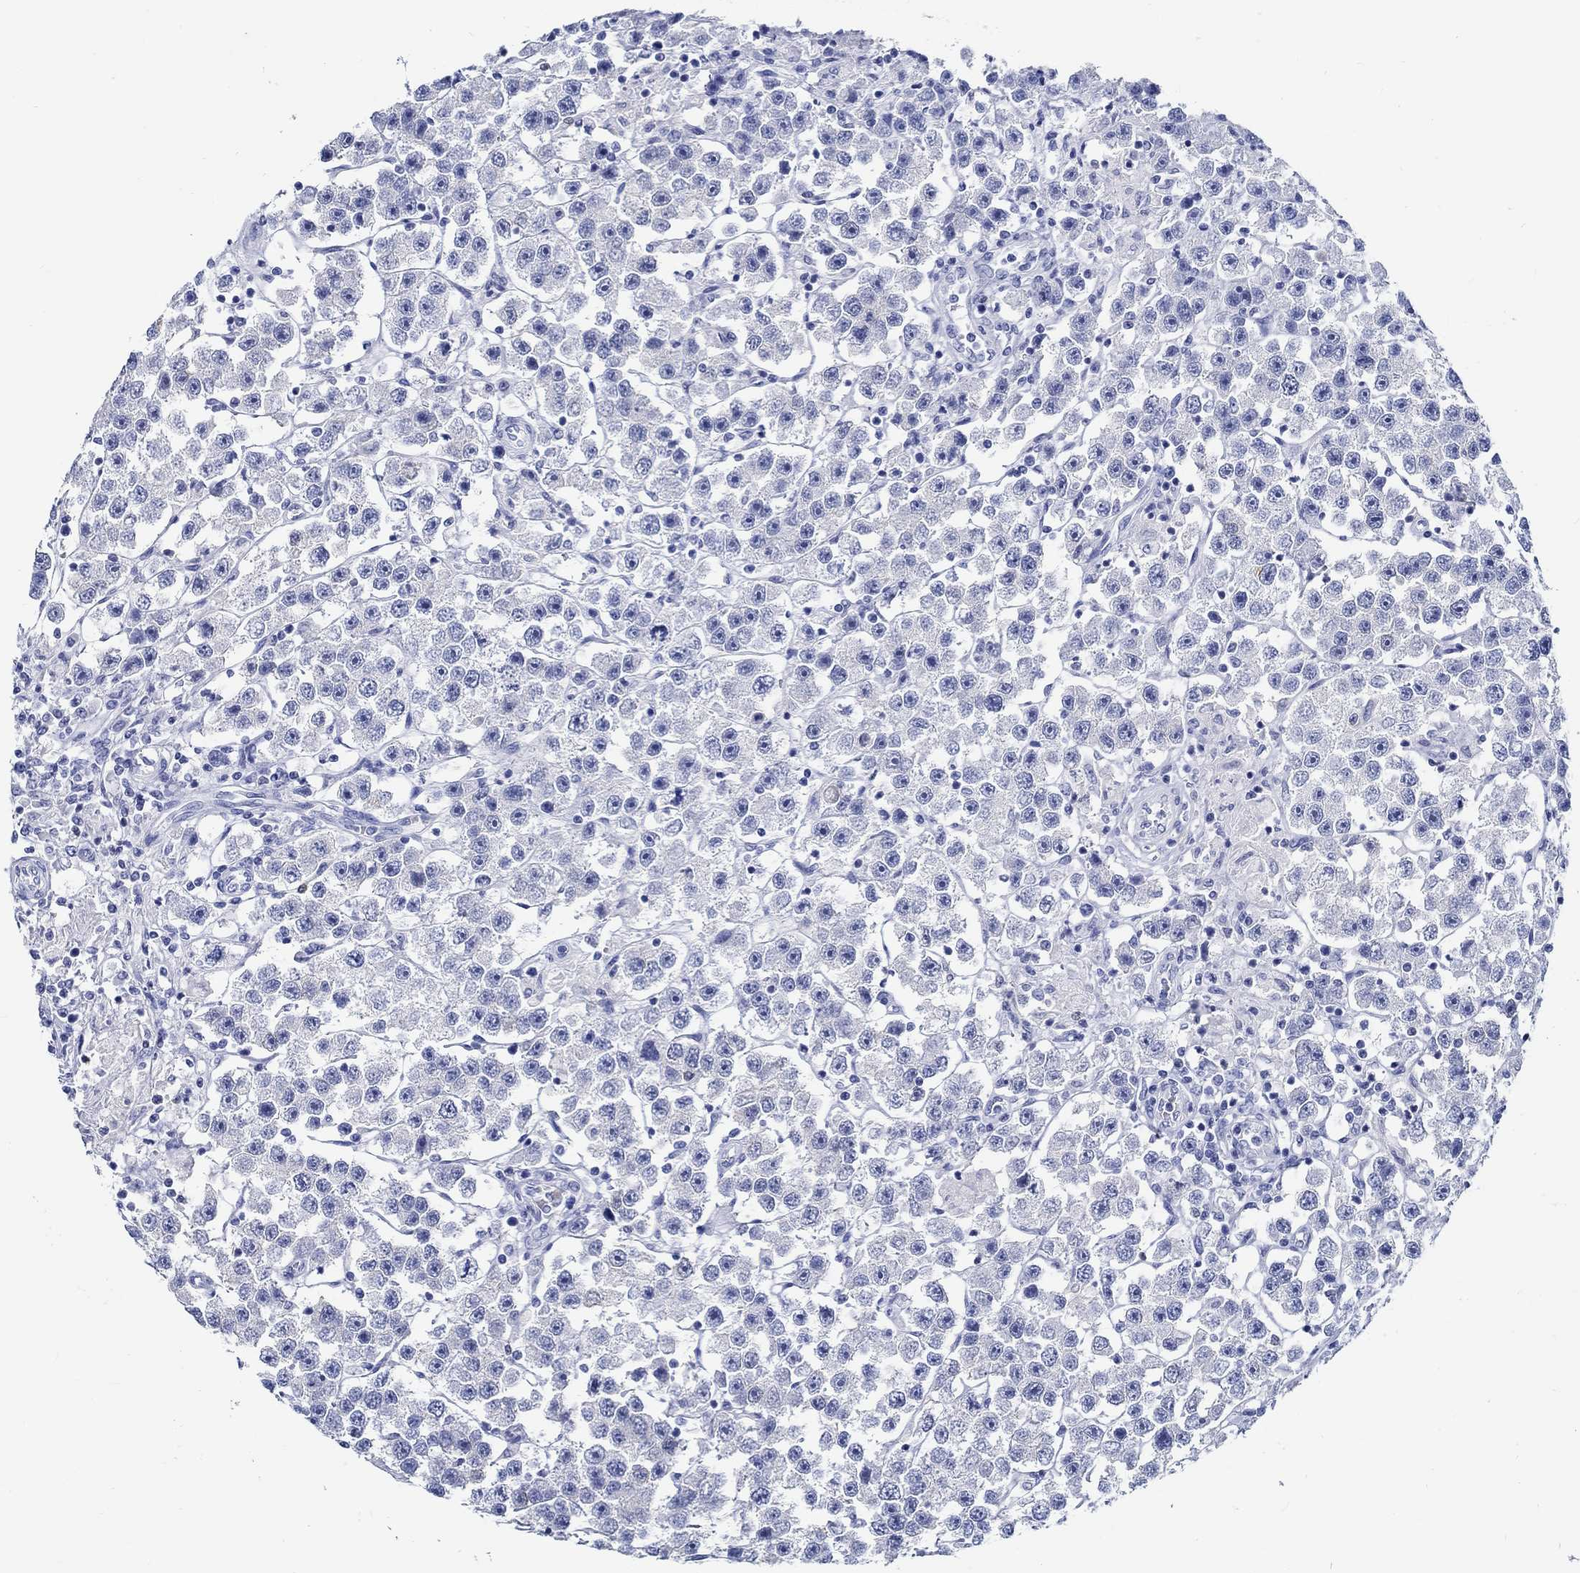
{"staining": {"intensity": "negative", "quantity": "none", "location": "none"}, "tissue": "testis cancer", "cell_type": "Tumor cells", "image_type": "cancer", "snomed": [{"axis": "morphology", "description": "Seminoma, NOS"}, {"axis": "topography", "description": "Testis"}], "caption": "Tumor cells show no significant protein staining in testis cancer.", "gene": "FBXO2", "patient": {"sex": "male", "age": 45}}